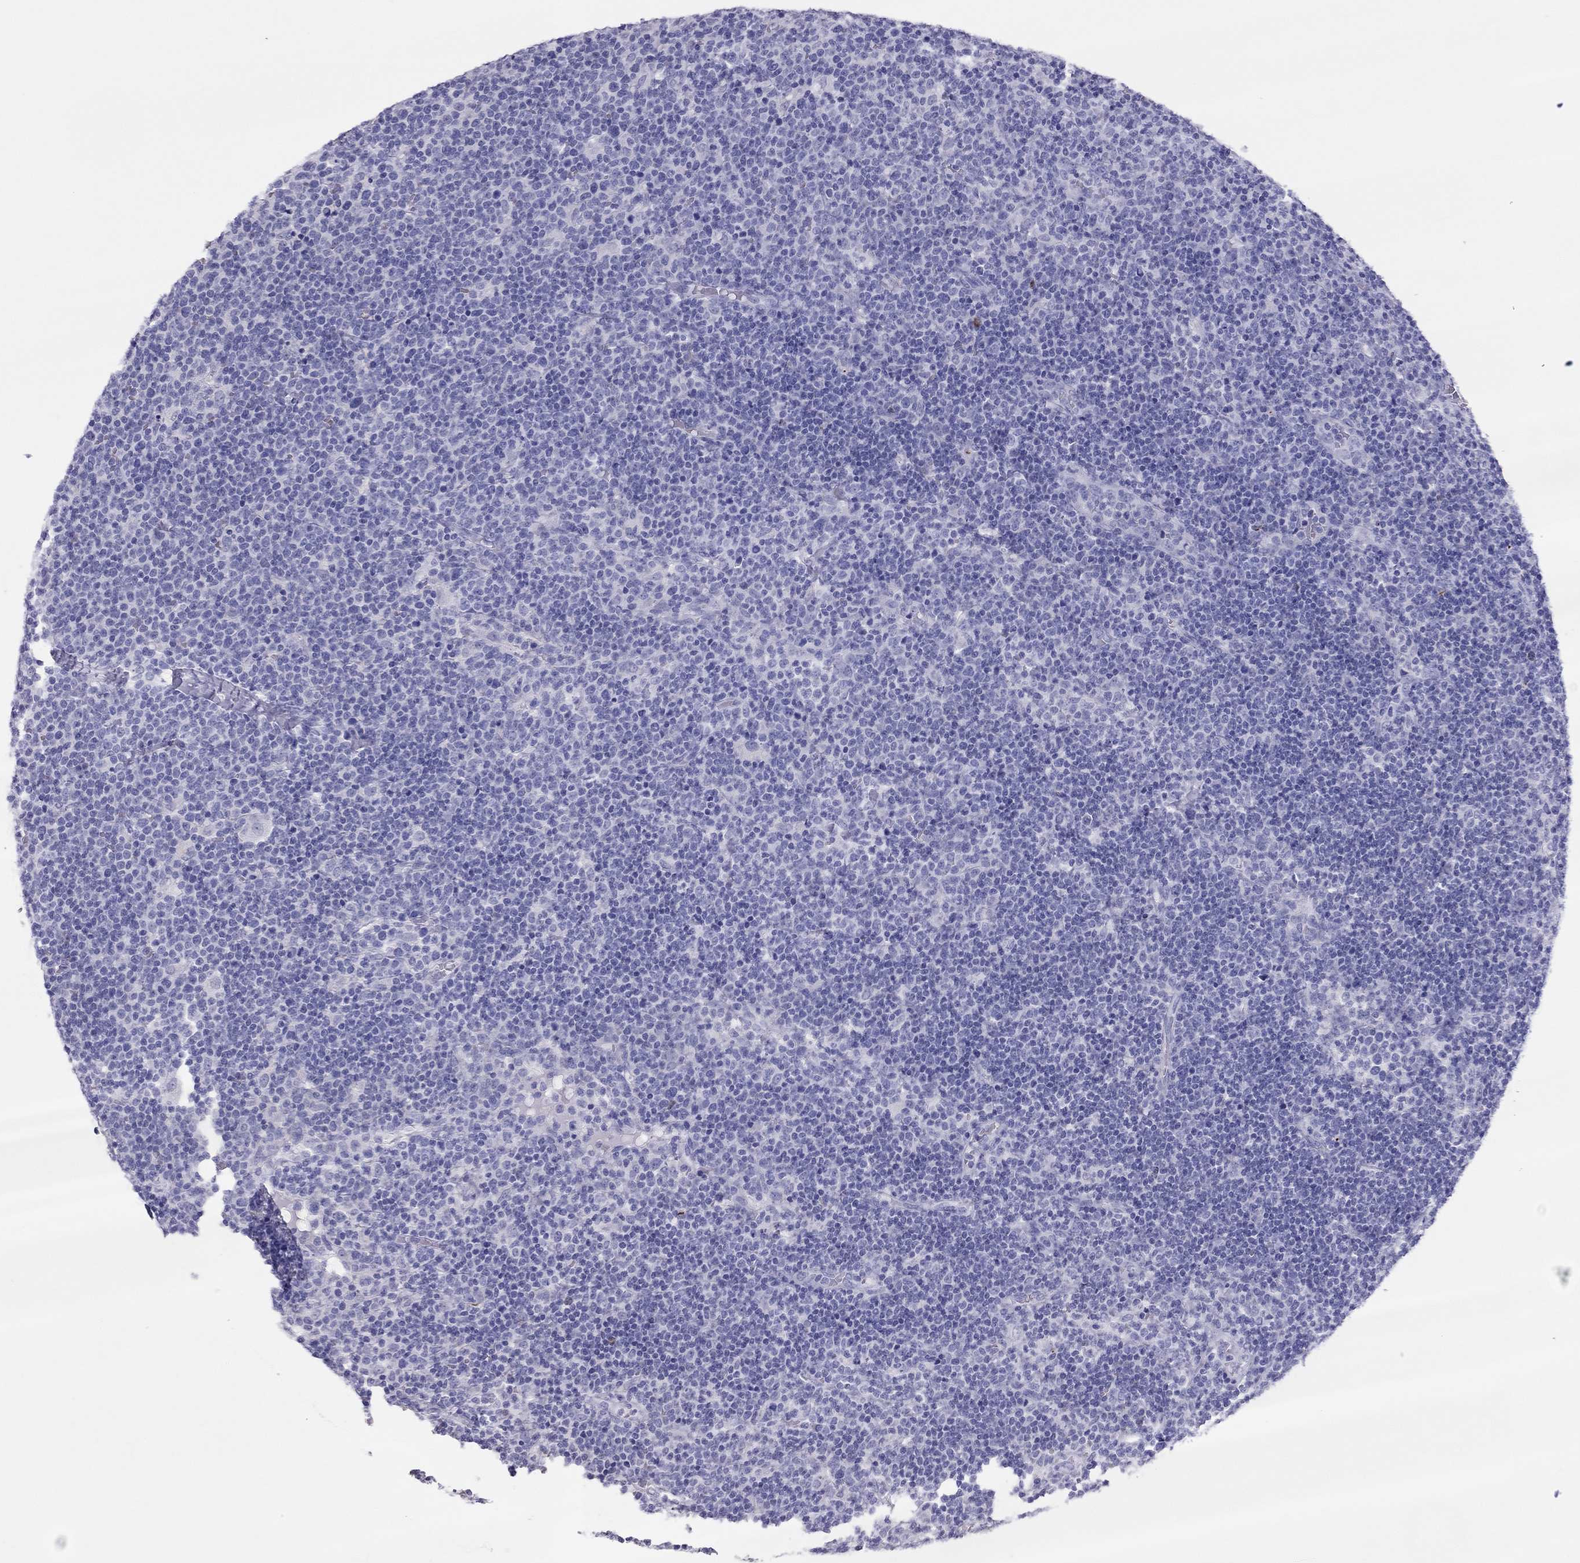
{"staining": {"intensity": "negative", "quantity": "none", "location": "none"}, "tissue": "lymphoma", "cell_type": "Tumor cells", "image_type": "cancer", "snomed": [{"axis": "morphology", "description": "Malignant lymphoma, non-Hodgkin's type, High grade"}, {"axis": "topography", "description": "Lymph node"}], "caption": "Tumor cells show no significant expression in lymphoma.", "gene": "TSHB", "patient": {"sex": "male", "age": 61}}